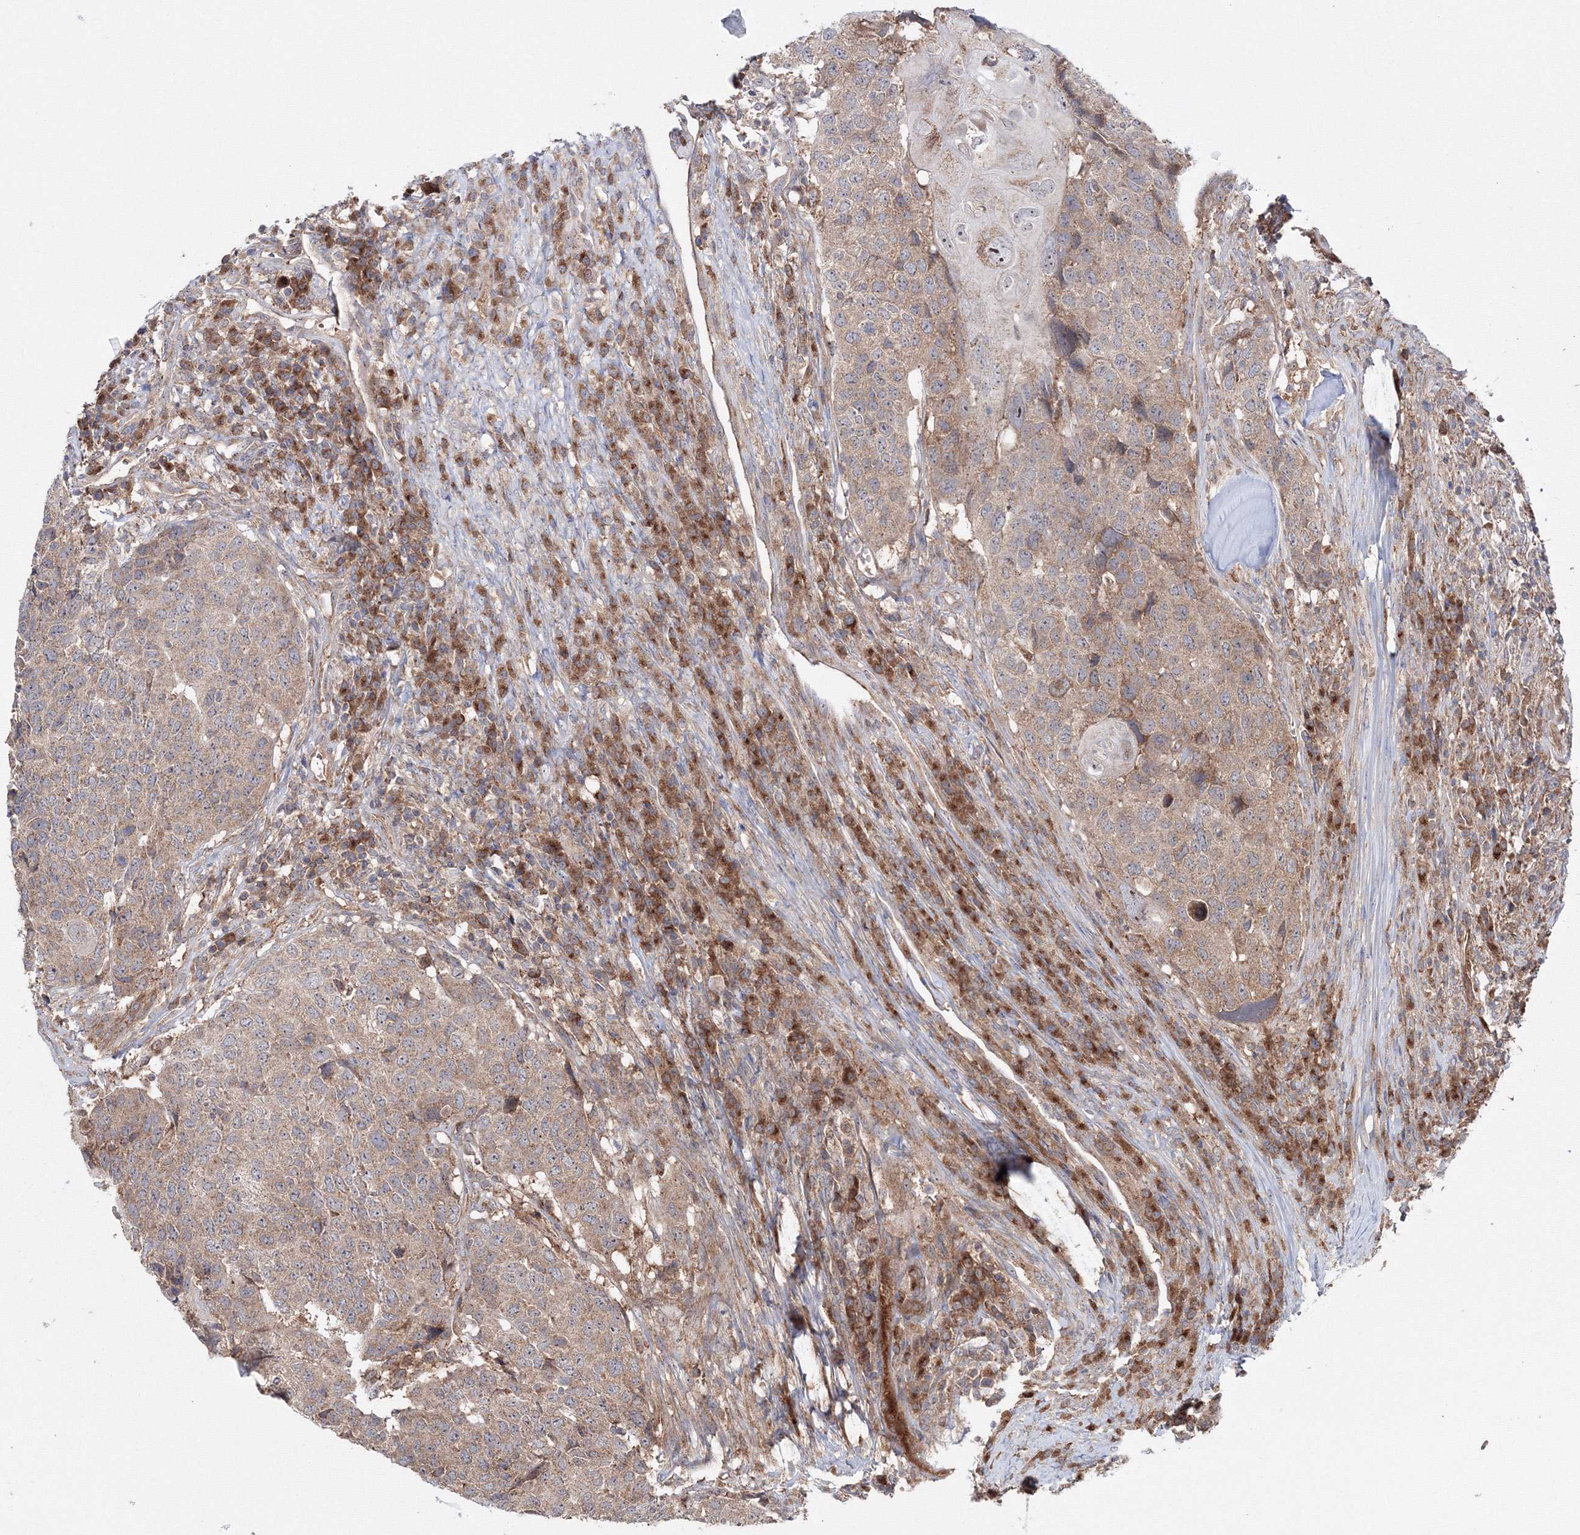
{"staining": {"intensity": "weak", "quantity": ">75%", "location": "cytoplasmic/membranous"}, "tissue": "head and neck cancer", "cell_type": "Tumor cells", "image_type": "cancer", "snomed": [{"axis": "morphology", "description": "Squamous cell carcinoma, NOS"}, {"axis": "topography", "description": "Head-Neck"}], "caption": "Brown immunohistochemical staining in squamous cell carcinoma (head and neck) shows weak cytoplasmic/membranous positivity in approximately >75% of tumor cells.", "gene": "PEX13", "patient": {"sex": "male", "age": 66}}